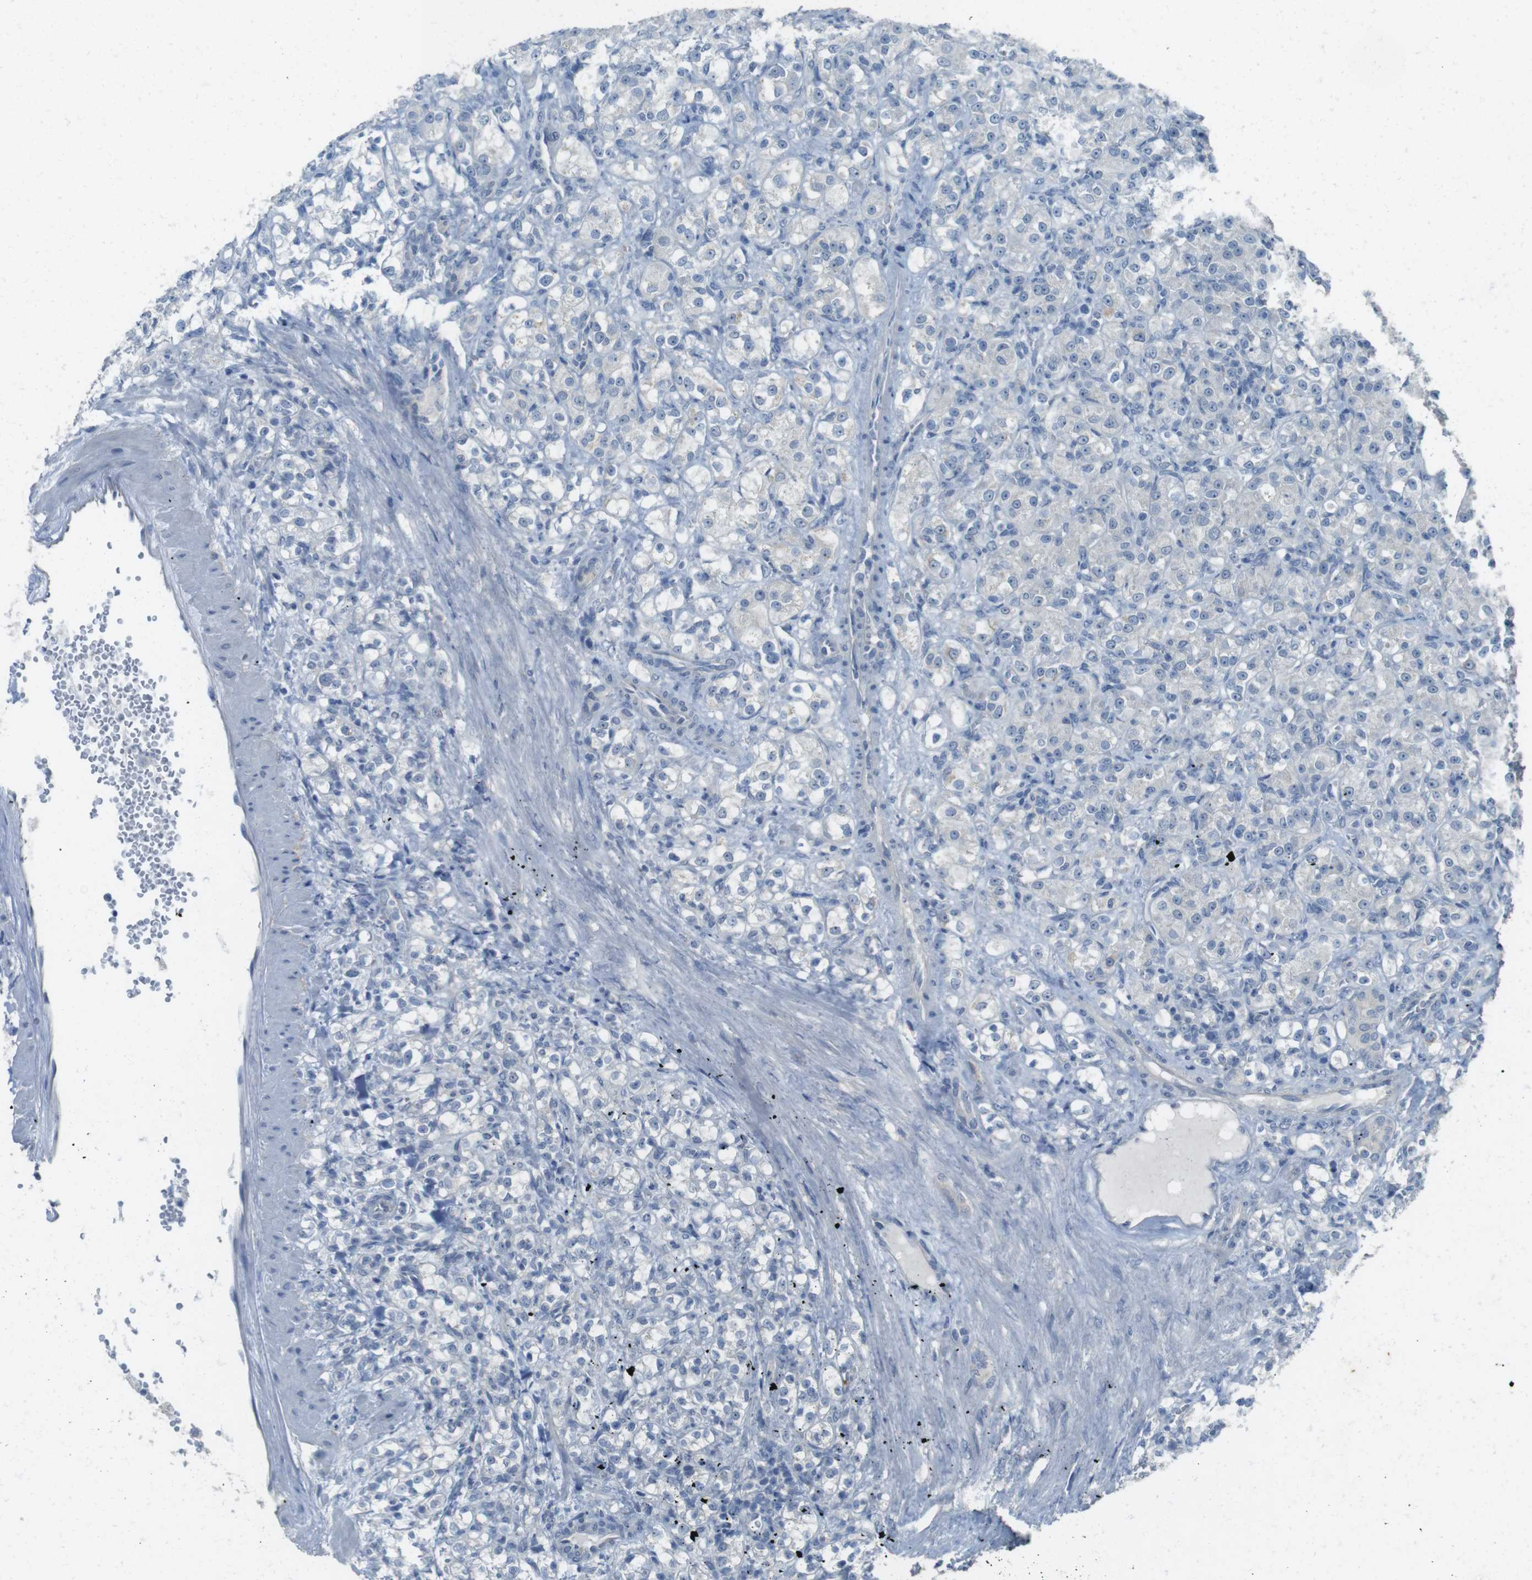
{"staining": {"intensity": "negative", "quantity": "none", "location": "none"}, "tissue": "renal cancer", "cell_type": "Tumor cells", "image_type": "cancer", "snomed": [{"axis": "morphology", "description": "Adenocarcinoma, NOS"}, {"axis": "topography", "description": "Kidney"}], "caption": "DAB immunohistochemical staining of renal cancer (adenocarcinoma) displays no significant staining in tumor cells.", "gene": "ENTPD7", "patient": {"sex": "male", "age": 61}}